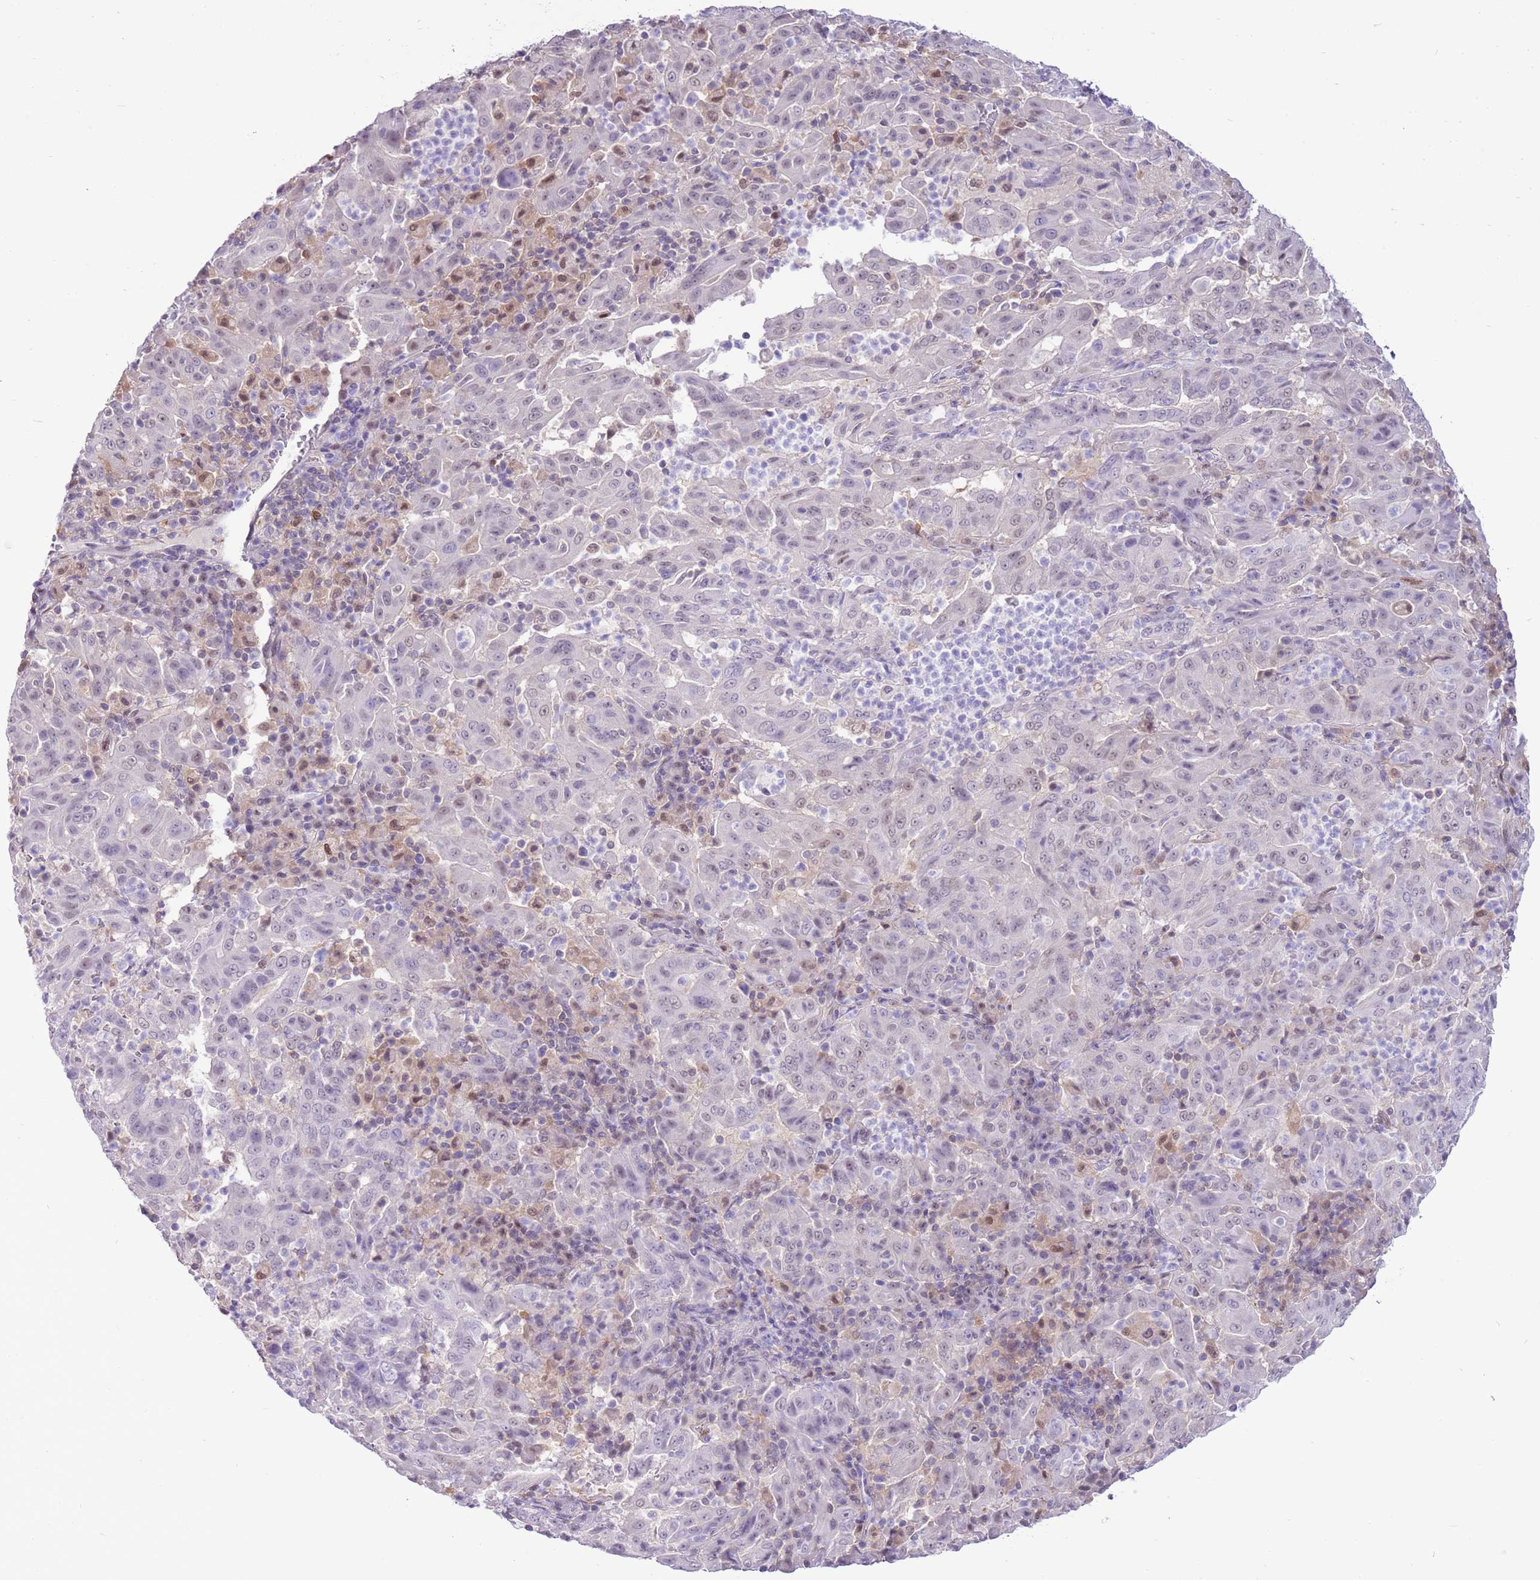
{"staining": {"intensity": "negative", "quantity": "none", "location": "none"}, "tissue": "pancreatic cancer", "cell_type": "Tumor cells", "image_type": "cancer", "snomed": [{"axis": "morphology", "description": "Adenocarcinoma, NOS"}, {"axis": "topography", "description": "Pancreas"}], "caption": "Protein analysis of adenocarcinoma (pancreatic) reveals no significant expression in tumor cells.", "gene": "DDI2", "patient": {"sex": "male", "age": 63}}